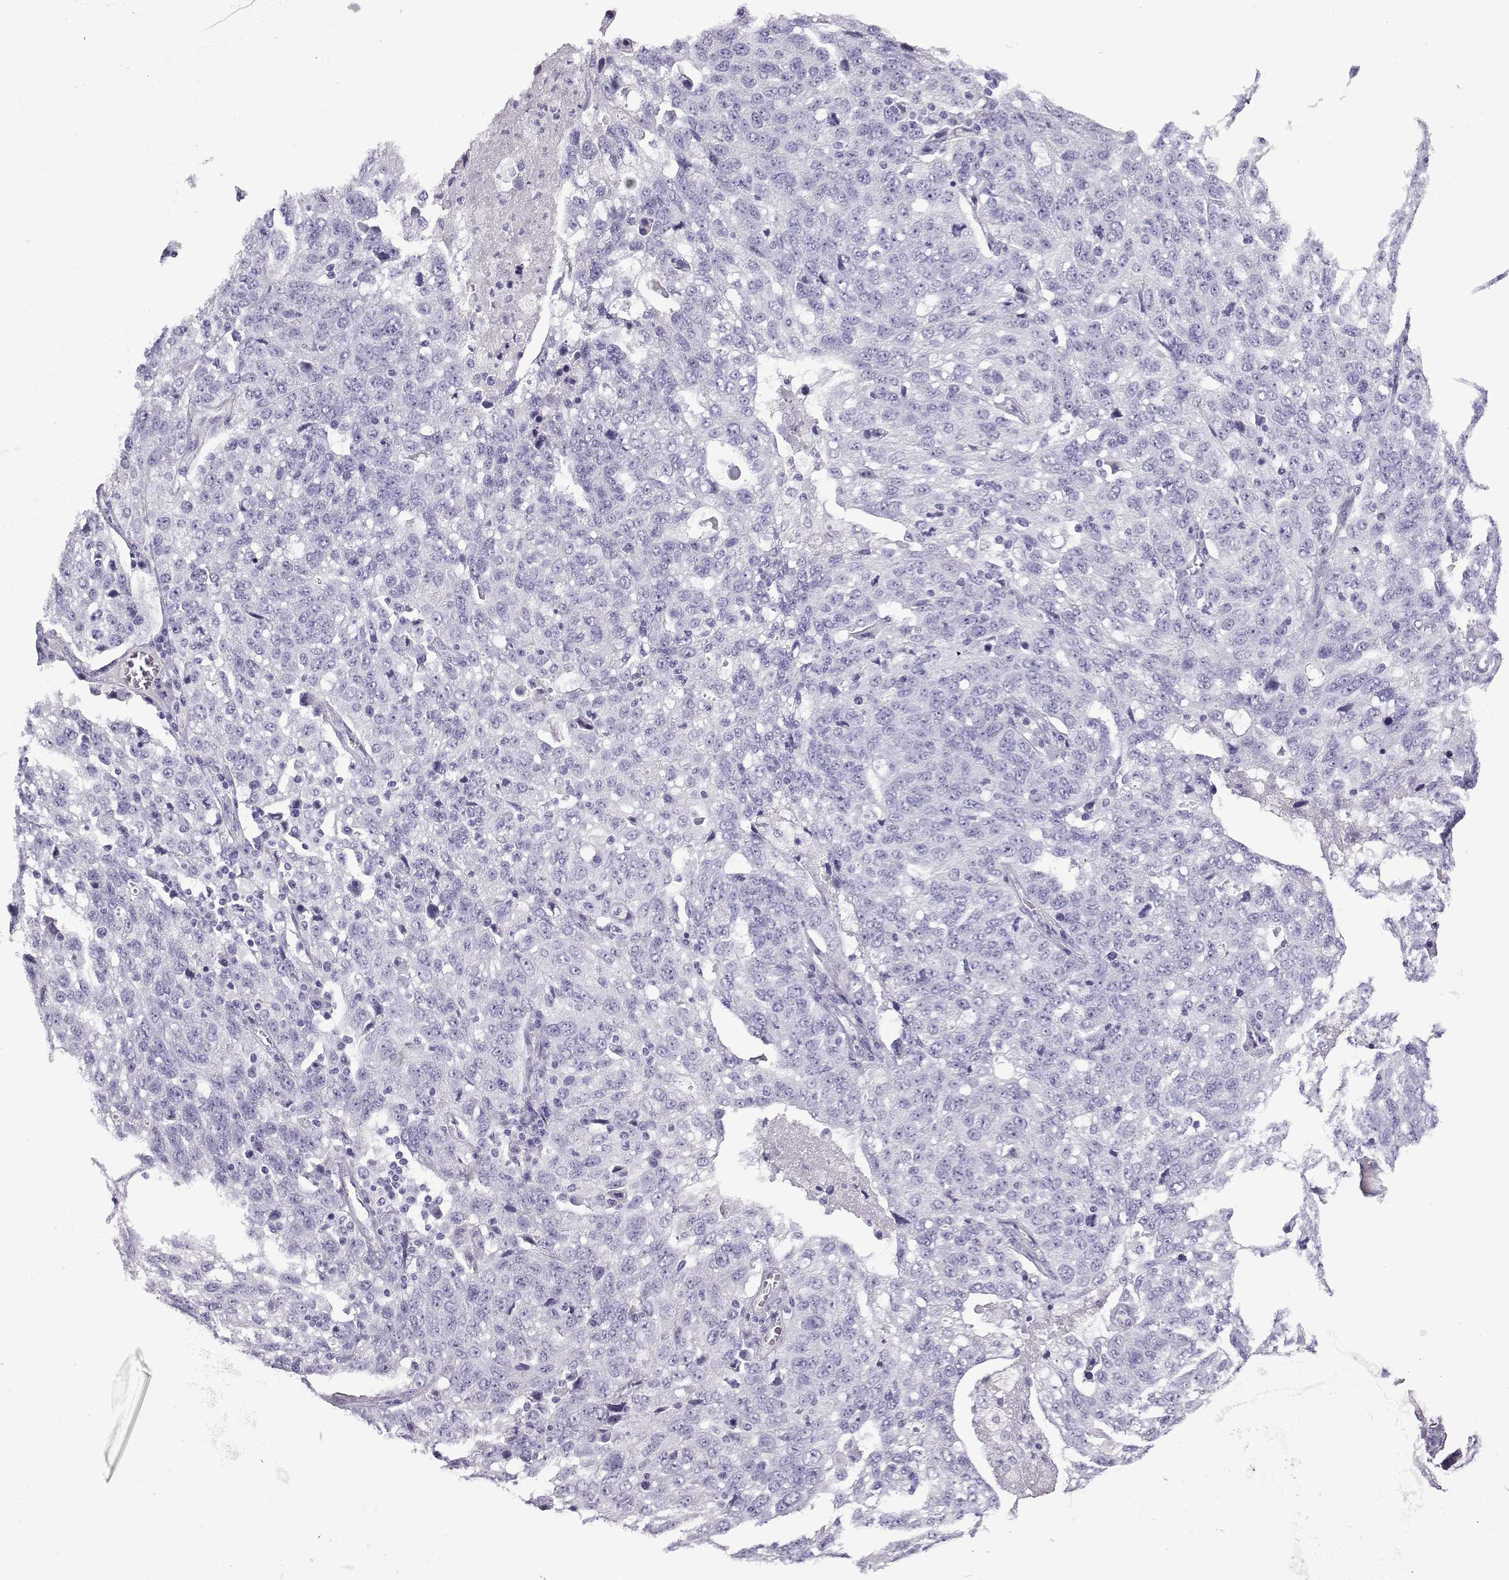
{"staining": {"intensity": "negative", "quantity": "none", "location": "none"}, "tissue": "ovarian cancer", "cell_type": "Tumor cells", "image_type": "cancer", "snomed": [{"axis": "morphology", "description": "Cystadenocarcinoma, serous, NOS"}, {"axis": "topography", "description": "Ovary"}], "caption": "Tumor cells are negative for protein expression in human ovarian serous cystadenocarcinoma.", "gene": "KCNF1", "patient": {"sex": "female", "age": 71}}